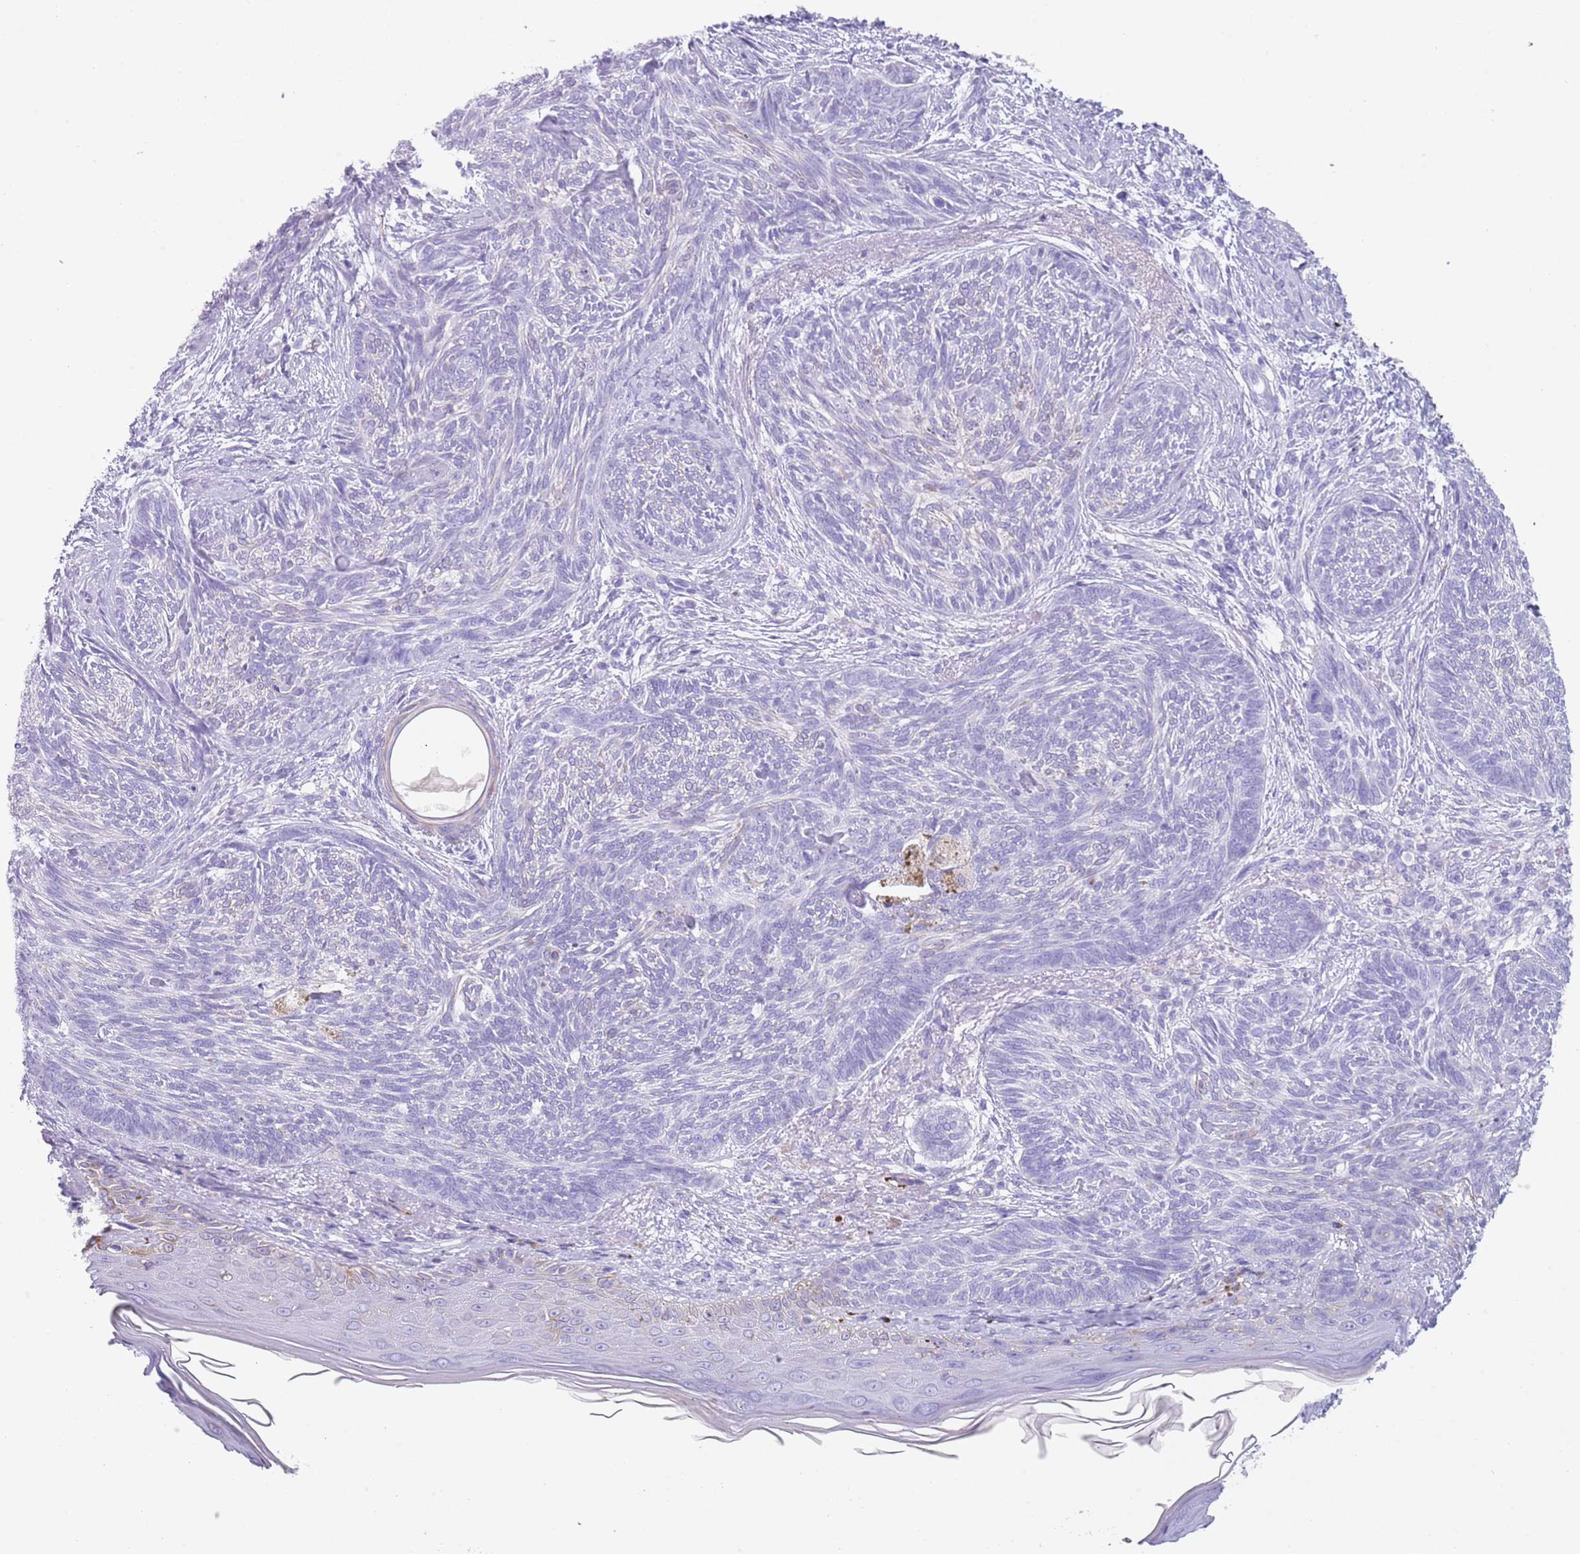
{"staining": {"intensity": "negative", "quantity": "none", "location": "none"}, "tissue": "skin cancer", "cell_type": "Tumor cells", "image_type": "cancer", "snomed": [{"axis": "morphology", "description": "Basal cell carcinoma"}, {"axis": "topography", "description": "Skin"}], "caption": "Basal cell carcinoma (skin) stained for a protein using immunohistochemistry (IHC) displays no expression tumor cells.", "gene": "NBPF20", "patient": {"sex": "male", "age": 73}}